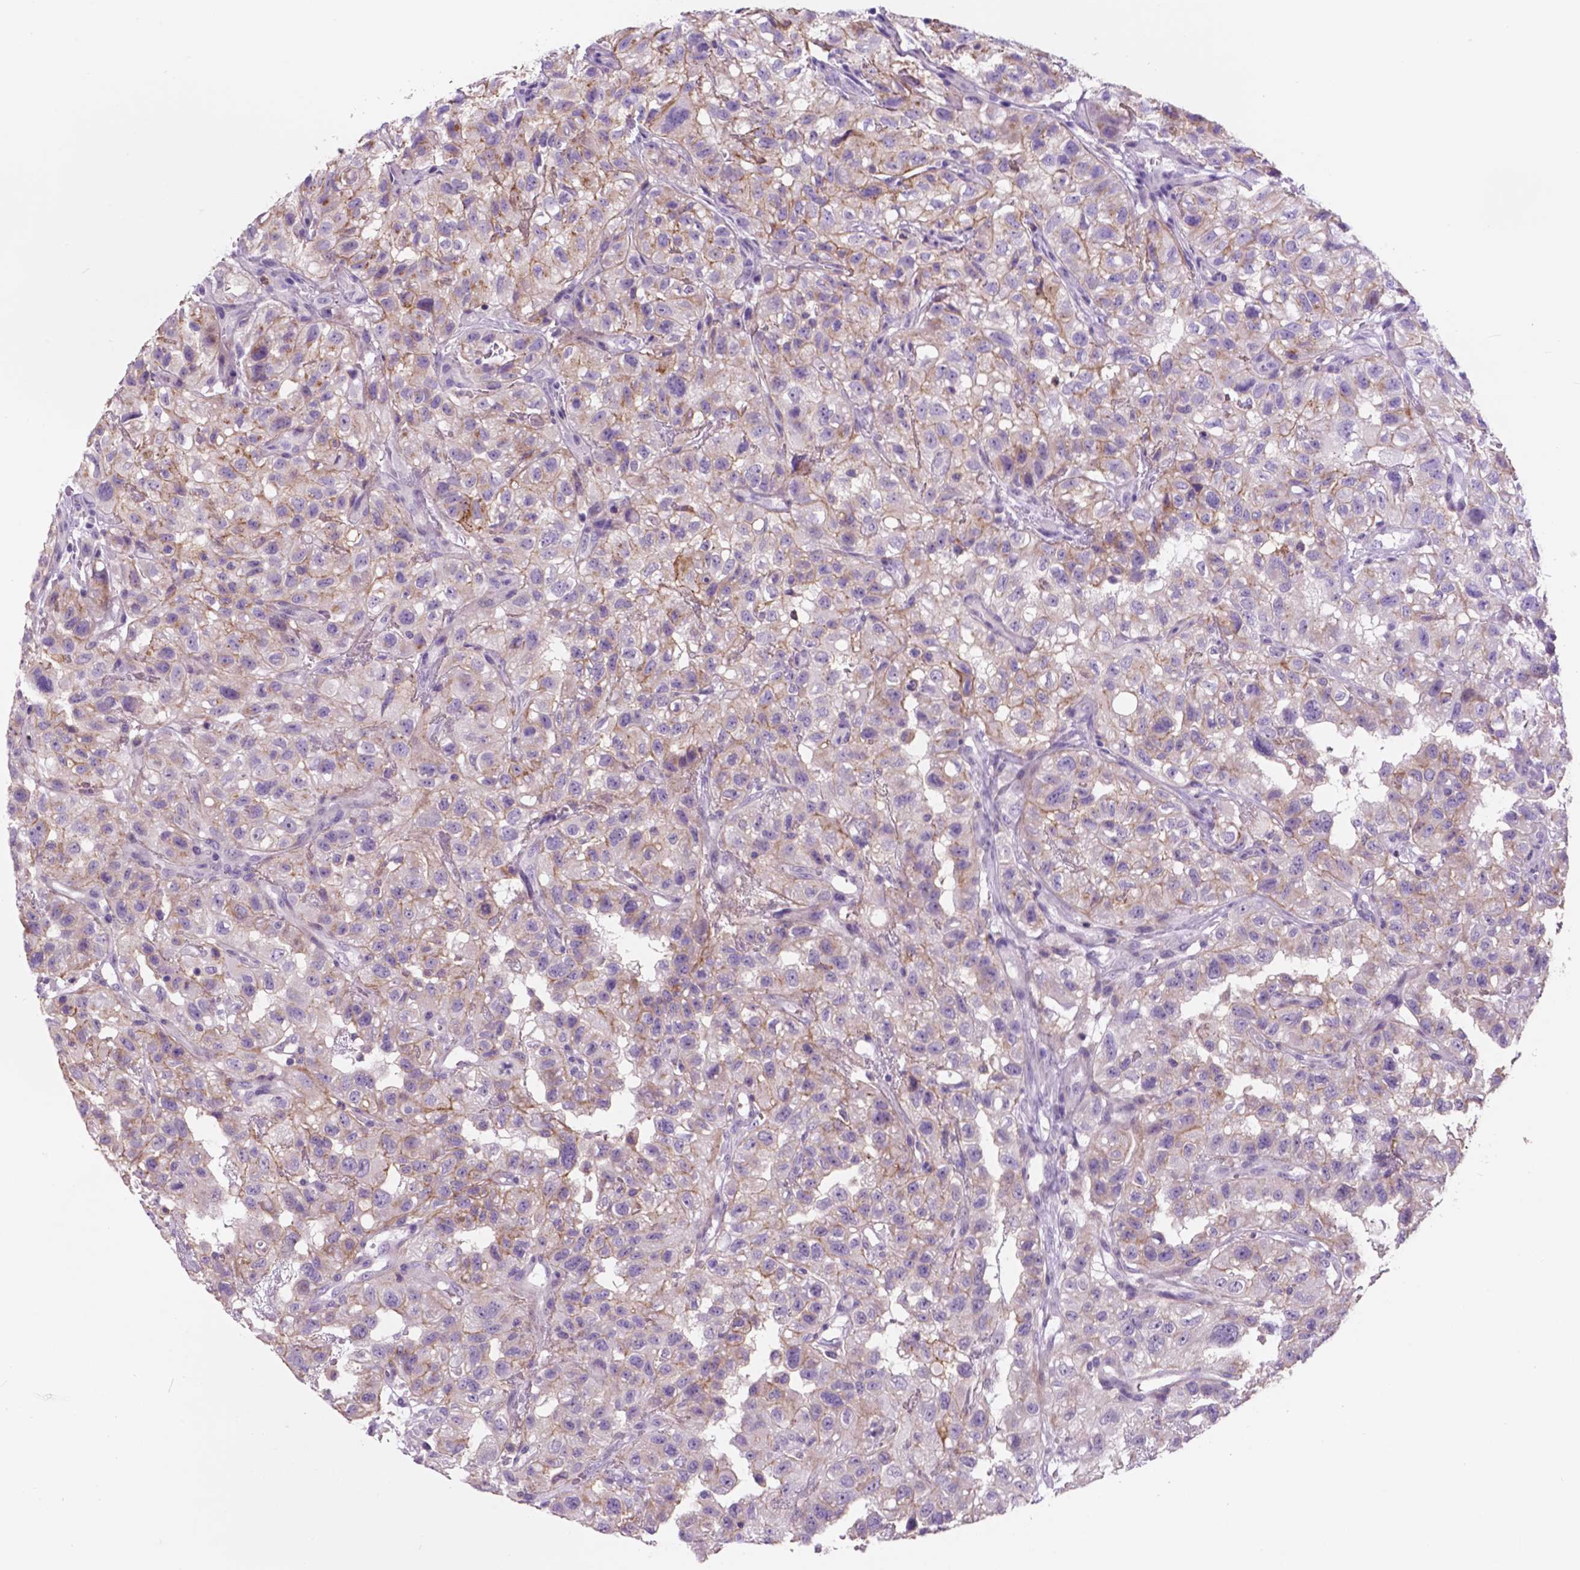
{"staining": {"intensity": "weak", "quantity": "<25%", "location": "cytoplasmic/membranous"}, "tissue": "renal cancer", "cell_type": "Tumor cells", "image_type": "cancer", "snomed": [{"axis": "morphology", "description": "Adenocarcinoma, NOS"}, {"axis": "topography", "description": "Kidney"}], "caption": "Renal cancer (adenocarcinoma) was stained to show a protein in brown. There is no significant expression in tumor cells.", "gene": "PLSCR1", "patient": {"sex": "male", "age": 64}}